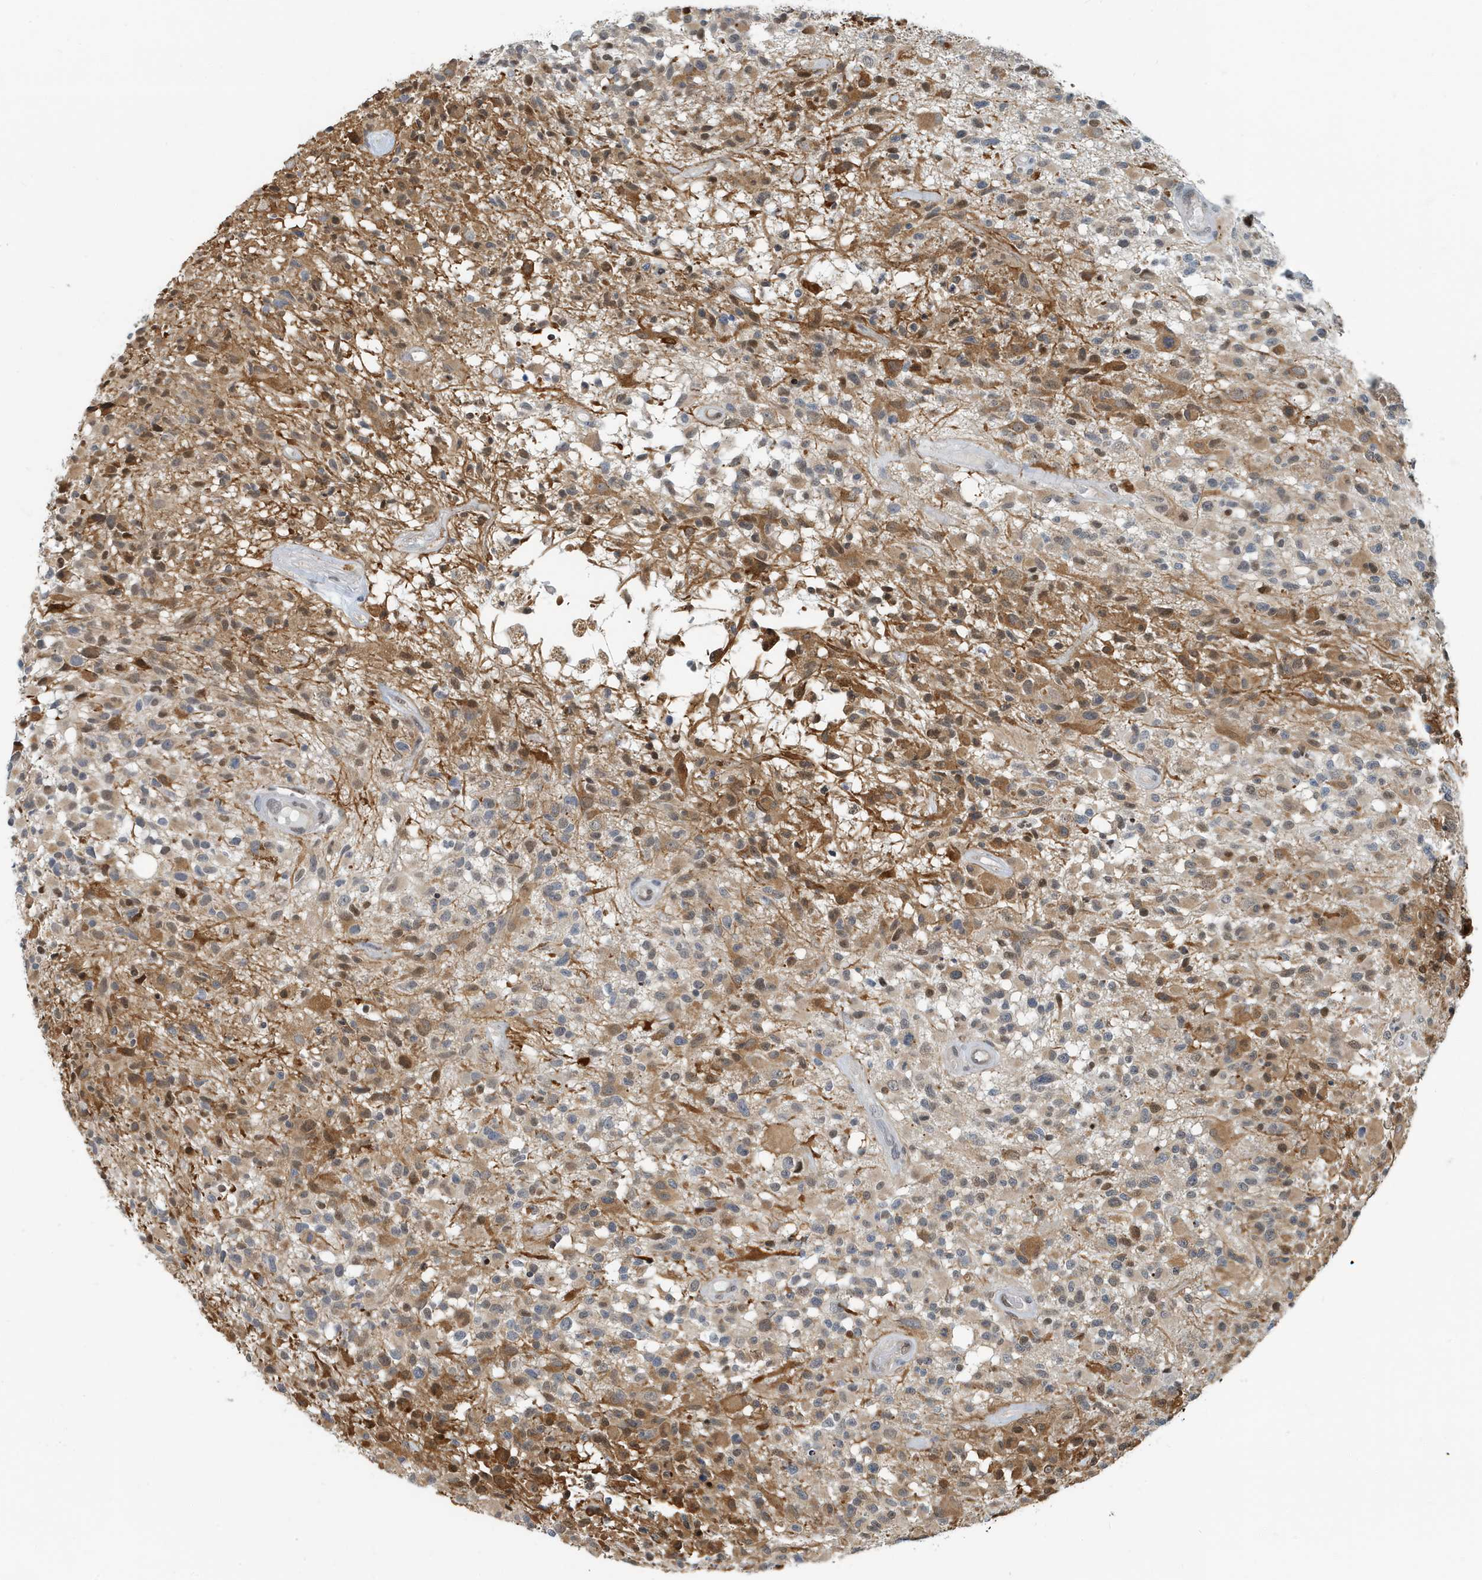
{"staining": {"intensity": "moderate", "quantity": "25%-75%", "location": "cytoplasmic/membranous,nuclear"}, "tissue": "glioma", "cell_type": "Tumor cells", "image_type": "cancer", "snomed": [{"axis": "morphology", "description": "Glioma, malignant, High grade"}, {"axis": "morphology", "description": "Glioblastoma, NOS"}, {"axis": "topography", "description": "Brain"}], "caption": "Moderate cytoplasmic/membranous and nuclear protein staining is appreciated in about 25%-75% of tumor cells in glioma.", "gene": "KIF15", "patient": {"sex": "male", "age": 60}}